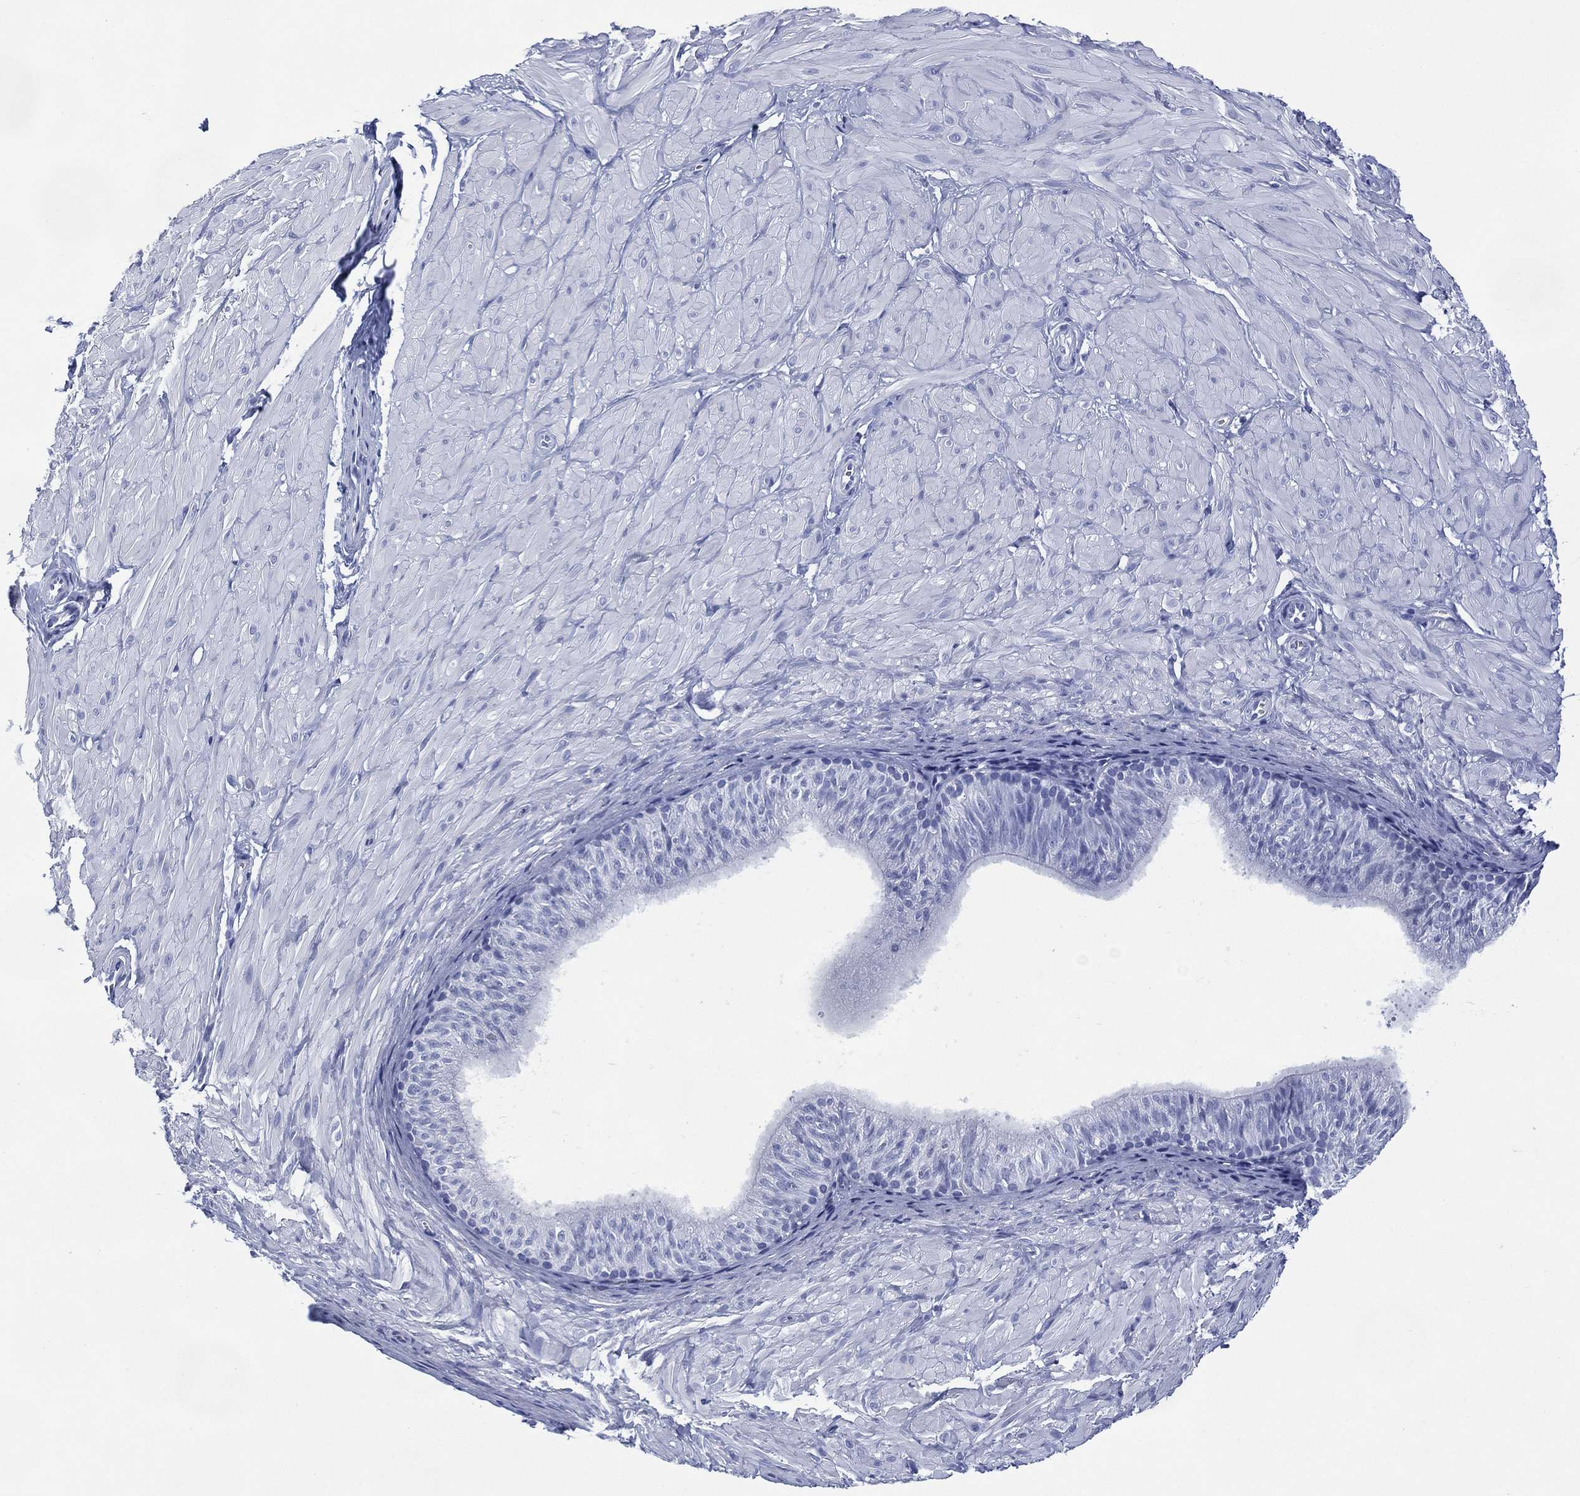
{"staining": {"intensity": "negative", "quantity": "none", "location": "none"}, "tissue": "adipose tissue", "cell_type": "Adipocytes", "image_type": "normal", "snomed": [{"axis": "morphology", "description": "Normal tissue, NOS"}, {"axis": "topography", "description": "Smooth muscle"}, {"axis": "topography", "description": "Peripheral nerve tissue"}], "caption": "An image of adipose tissue stained for a protein displays no brown staining in adipocytes. The staining is performed using DAB (3,3'-diaminobenzidine) brown chromogen with nuclei counter-stained in using hematoxylin.", "gene": "SIGLECL1", "patient": {"sex": "male", "age": 22}}